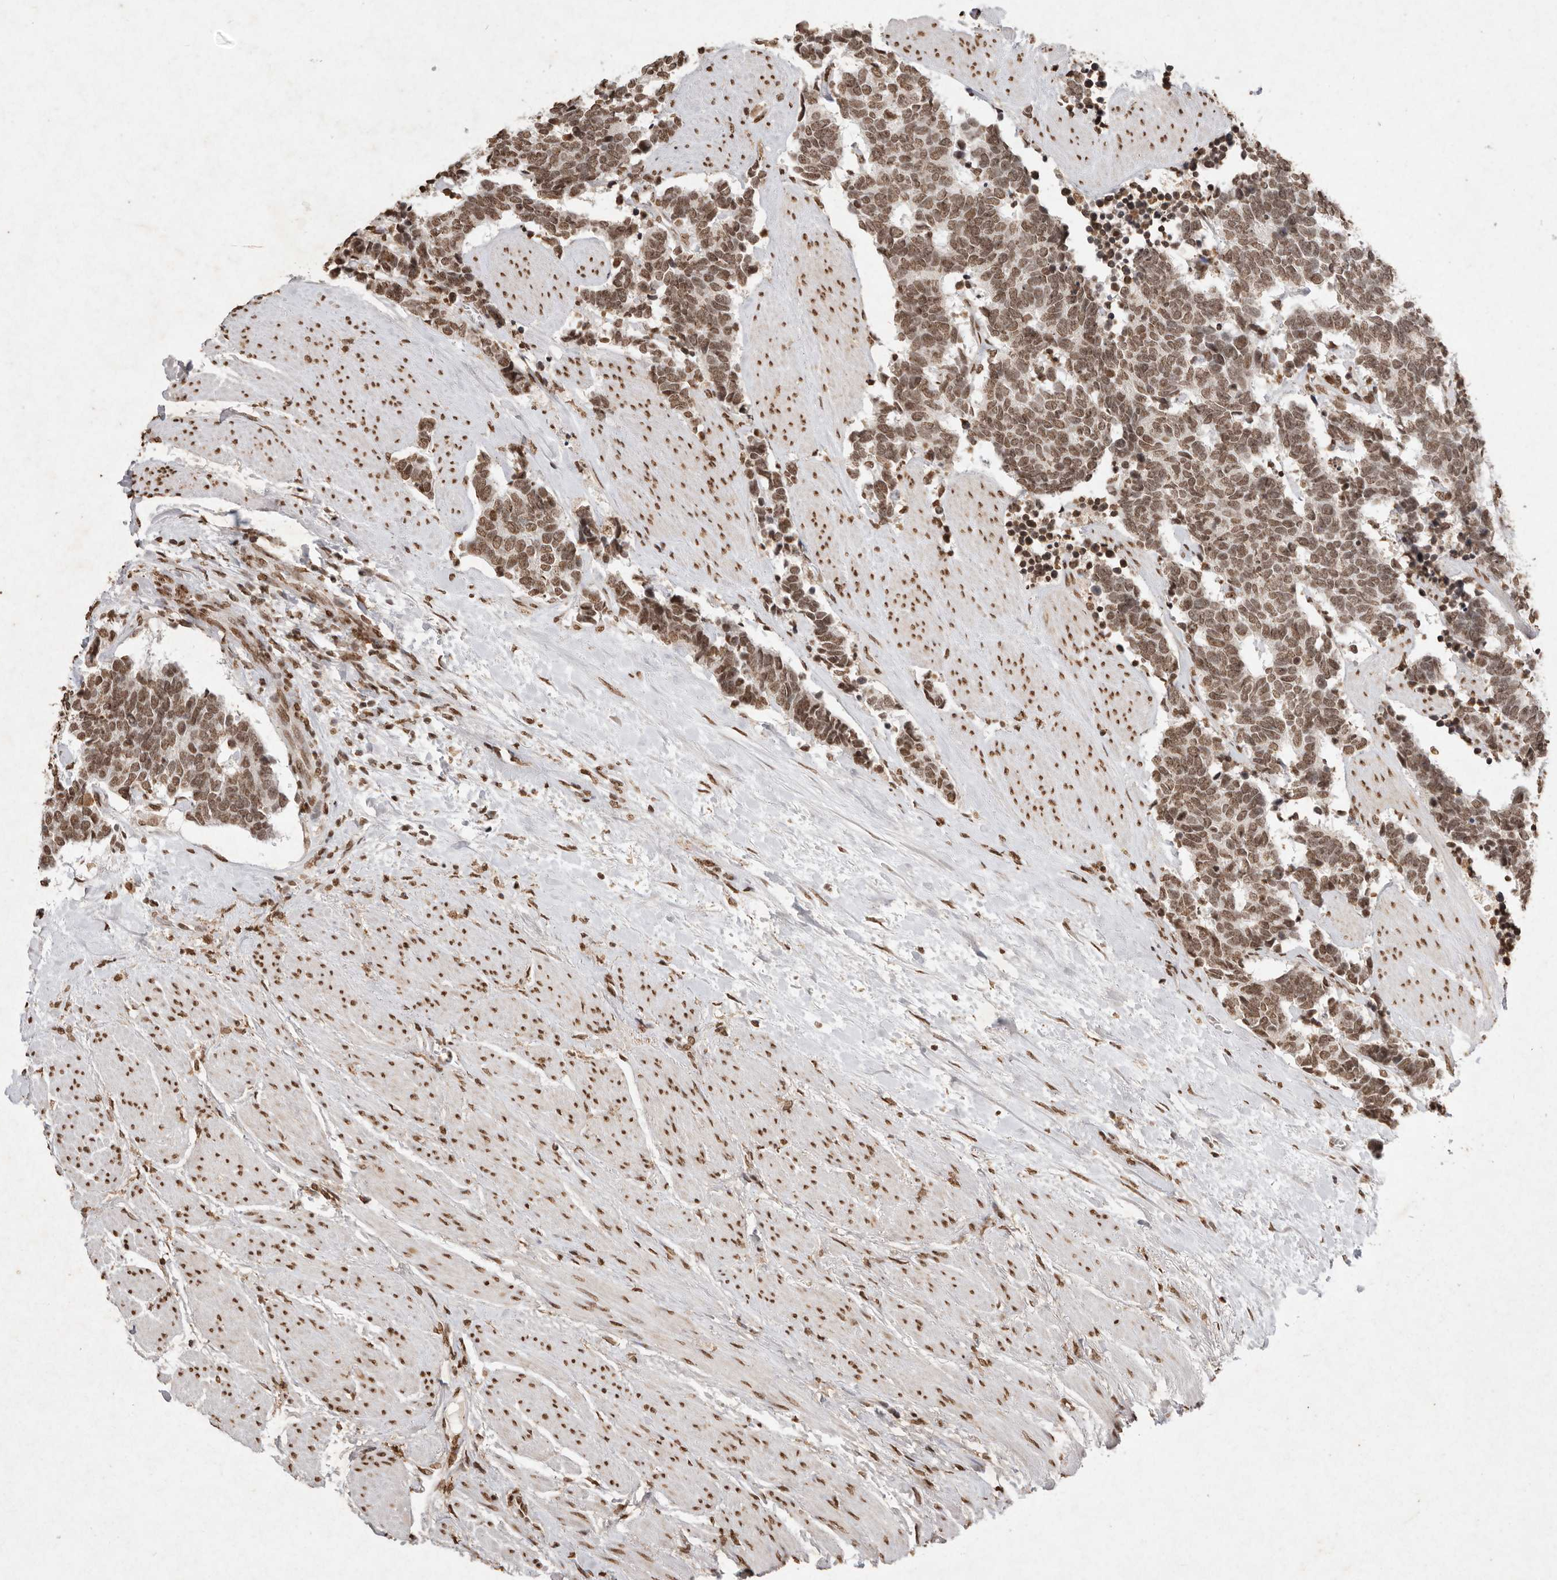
{"staining": {"intensity": "moderate", "quantity": ">75%", "location": "nuclear"}, "tissue": "carcinoid", "cell_type": "Tumor cells", "image_type": "cancer", "snomed": [{"axis": "morphology", "description": "Carcinoma, NOS"}, {"axis": "morphology", "description": "Carcinoid, malignant, NOS"}, {"axis": "topography", "description": "Urinary bladder"}], "caption": "DAB (3,3'-diaminobenzidine) immunohistochemical staining of human carcinoid reveals moderate nuclear protein expression in approximately >75% of tumor cells.", "gene": "NKX3-2", "patient": {"sex": "male", "age": 57}}